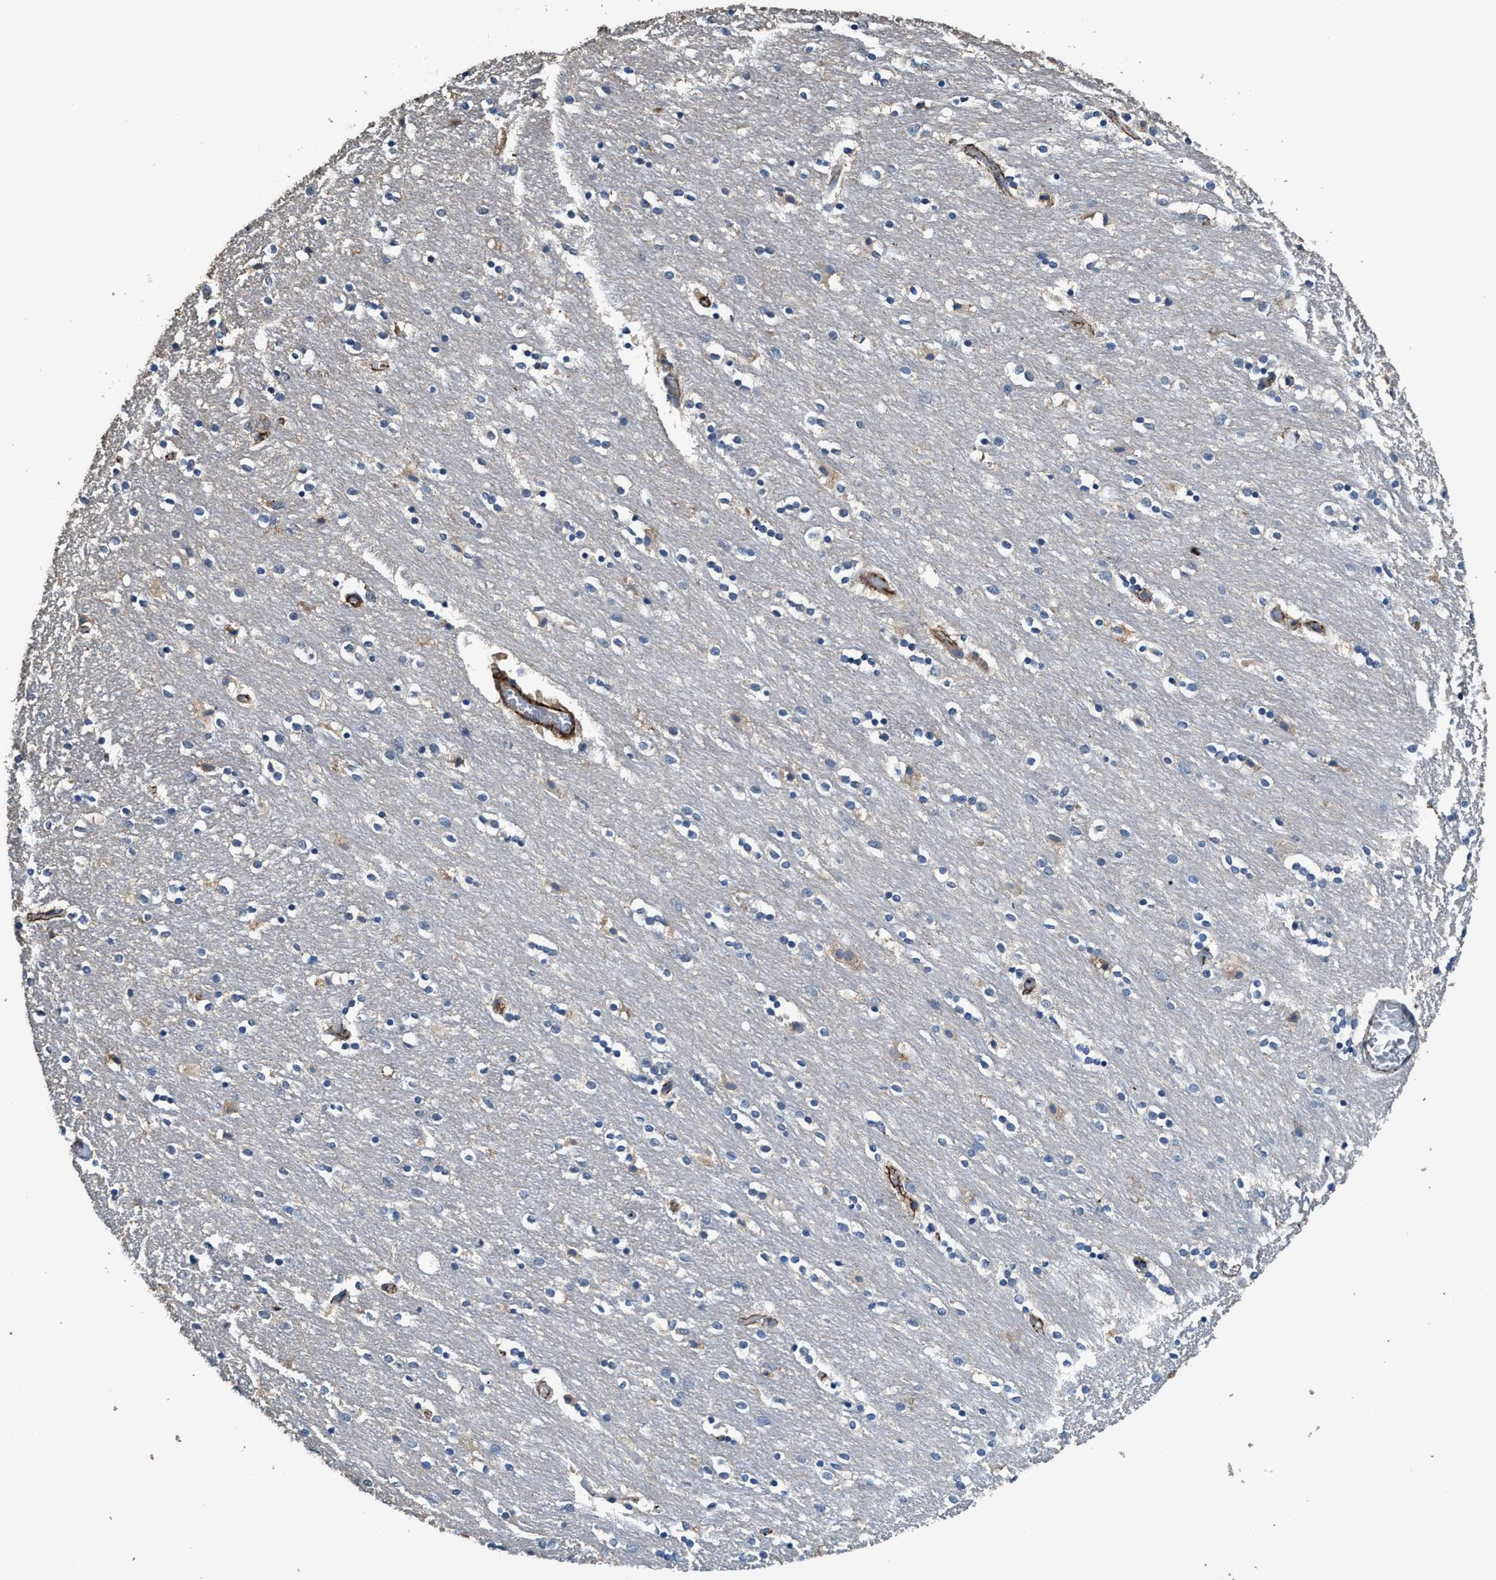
{"staining": {"intensity": "negative", "quantity": "none", "location": "none"}, "tissue": "caudate", "cell_type": "Glial cells", "image_type": "normal", "snomed": [{"axis": "morphology", "description": "Normal tissue, NOS"}, {"axis": "topography", "description": "Lateral ventricle wall"}], "caption": "Human caudate stained for a protein using immunohistochemistry (IHC) demonstrates no staining in glial cells.", "gene": "SYNM", "patient": {"sex": "female", "age": 54}}